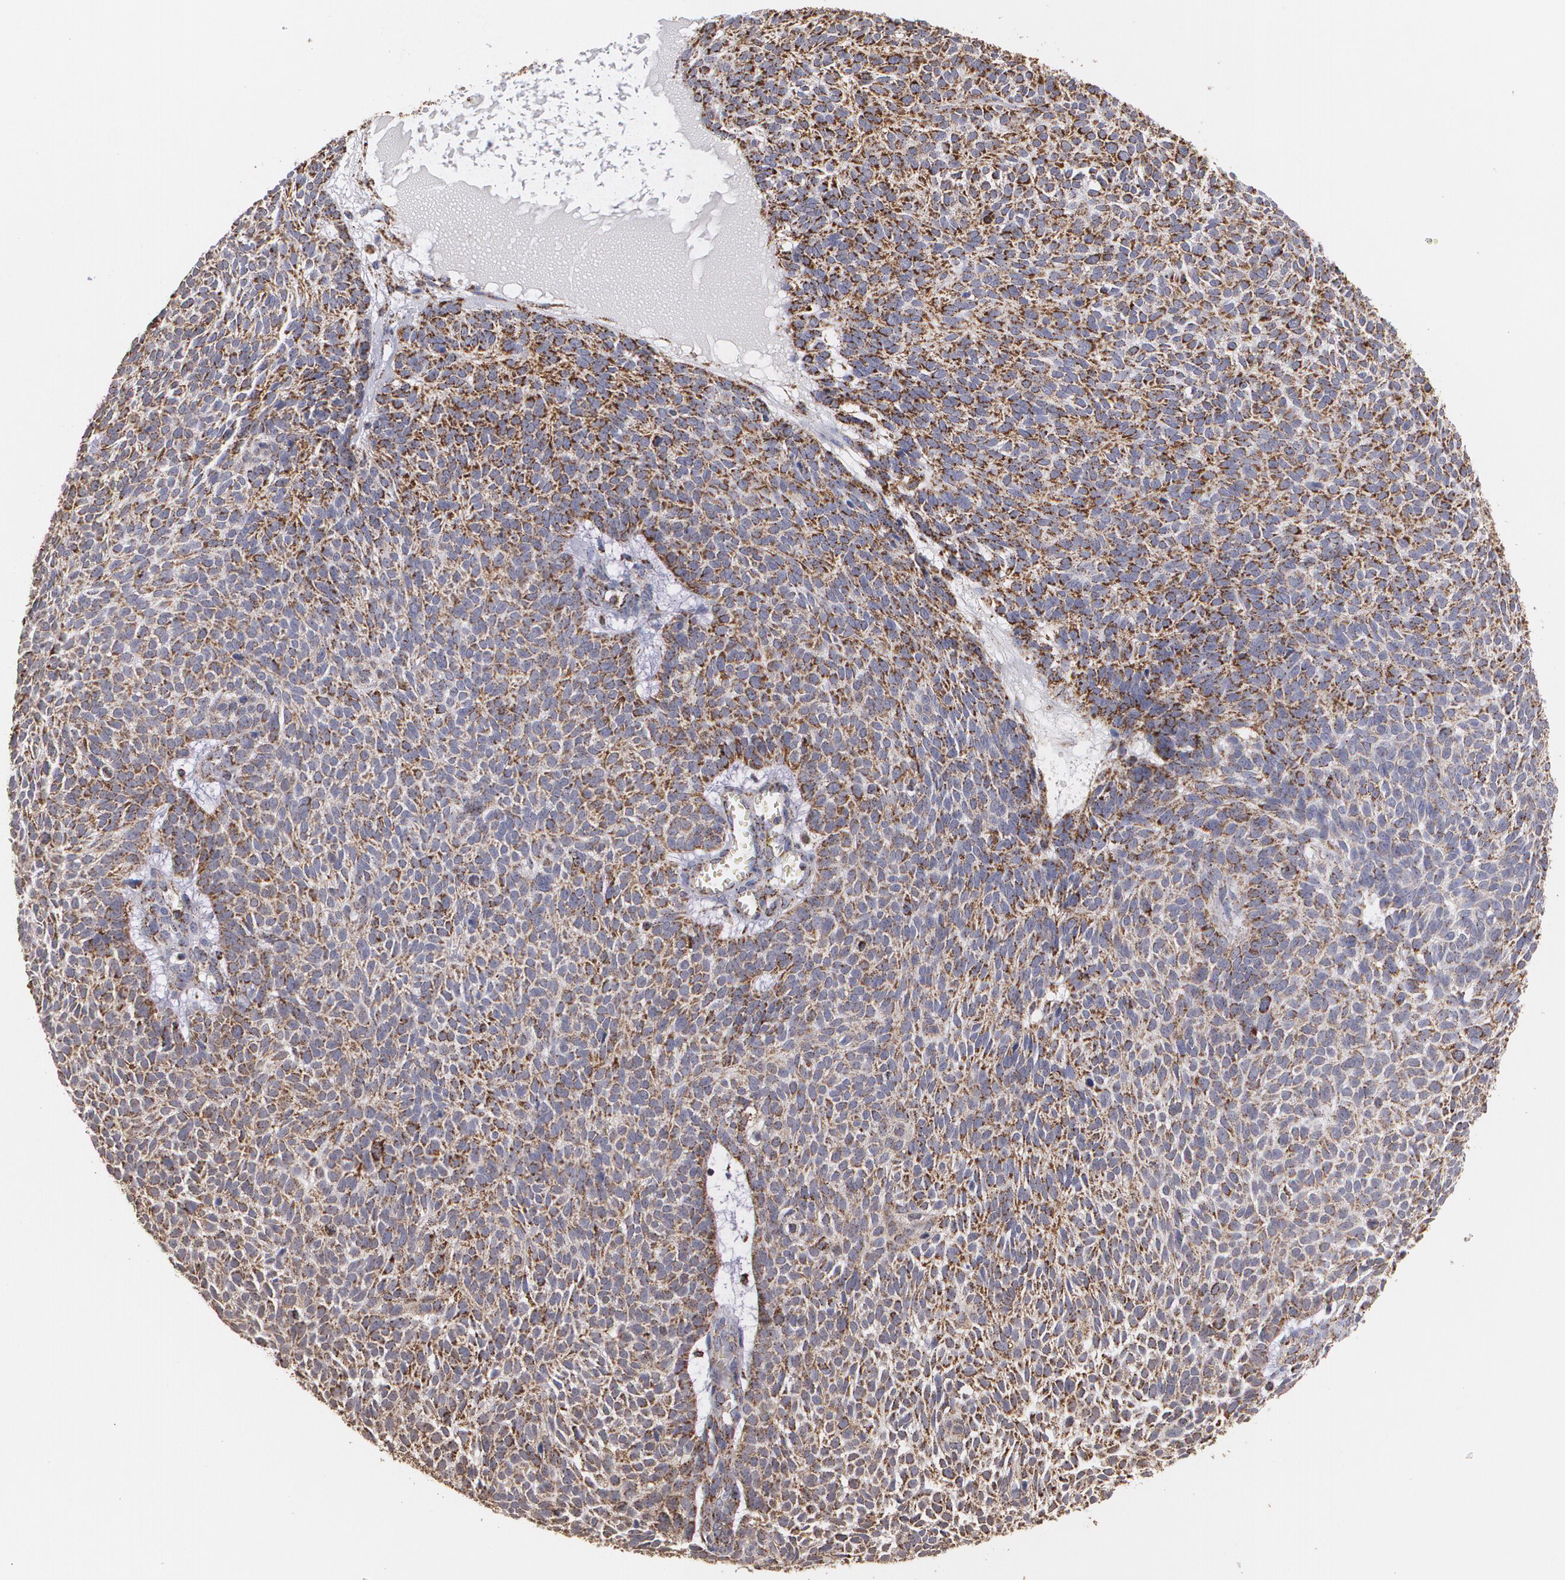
{"staining": {"intensity": "moderate", "quantity": ">75%", "location": "cytoplasmic/membranous"}, "tissue": "skin cancer", "cell_type": "Tumor cells", "image_type": "cancer", "snomed": [{"axis": "morphology", "description": "Basal cell carcinoma"}, {"axis": "topography", "description": "Skin"}], "caption": "Protein expression analysis of skin basal cell carcinoma shows moderate cytoplasmic/membranous expression in approximately >75% of tumor cells. (brown staining indicates protein expression, while blue staining denotes nuclei).", "gene": "HSPD1", "patient": {"sex": "male", "age": 63}}